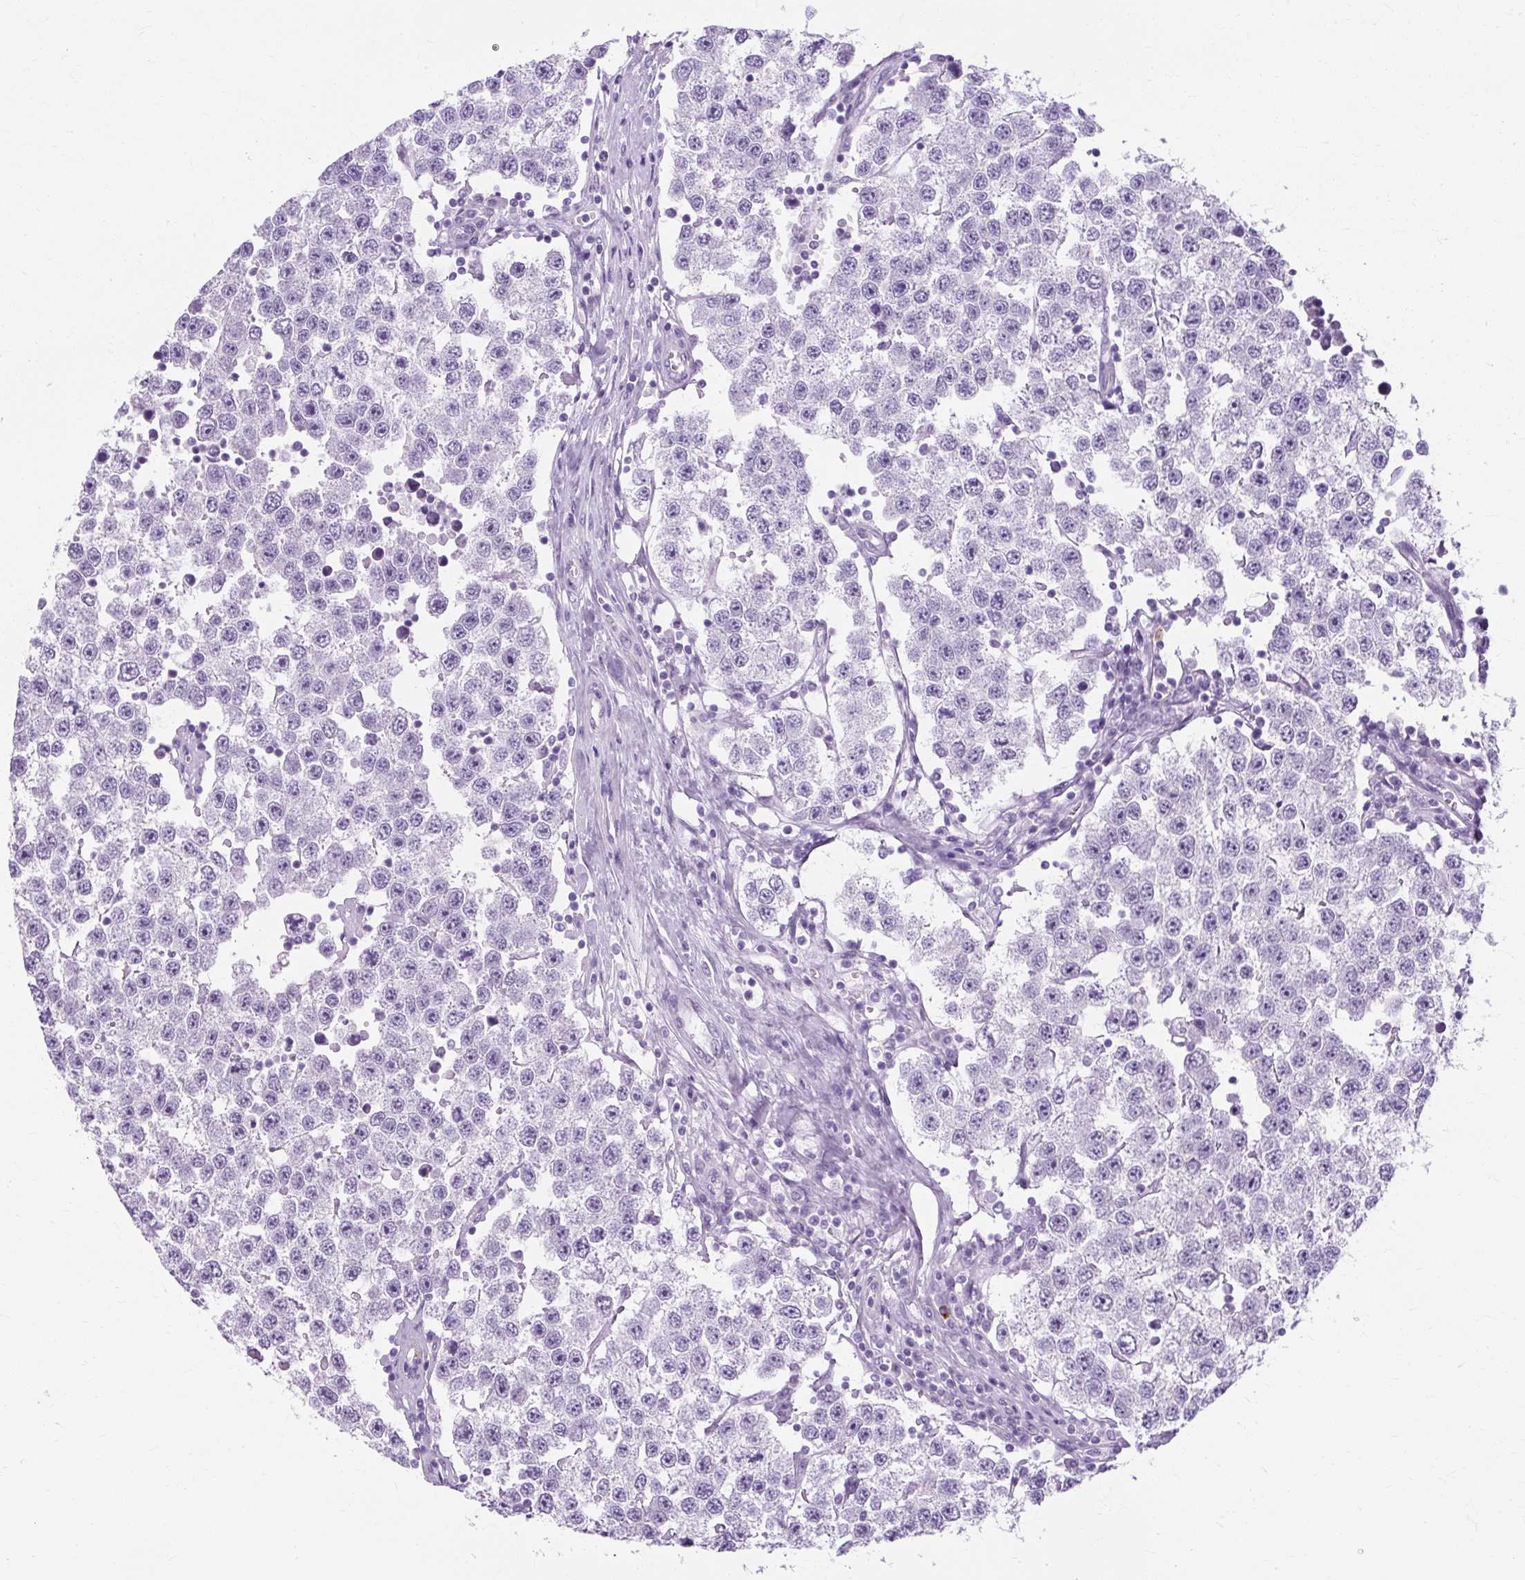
{"staining": {"intensity": "negative", "quantity": "none", "location": "none"}, "tissue": "testis cancer", "cell_type": "Tumor cells", "image_type": "cancer", "snomed": [{"axis": "morphology", "description": "Seminoma, NOS"}, {"axis": "topography", "description": "Testis"}], "caption": "Tumor cells show no significant expression in testis cancer (seminoma).", "gene": "RYBP", "patient": {"sex": "male", "age": 34}}